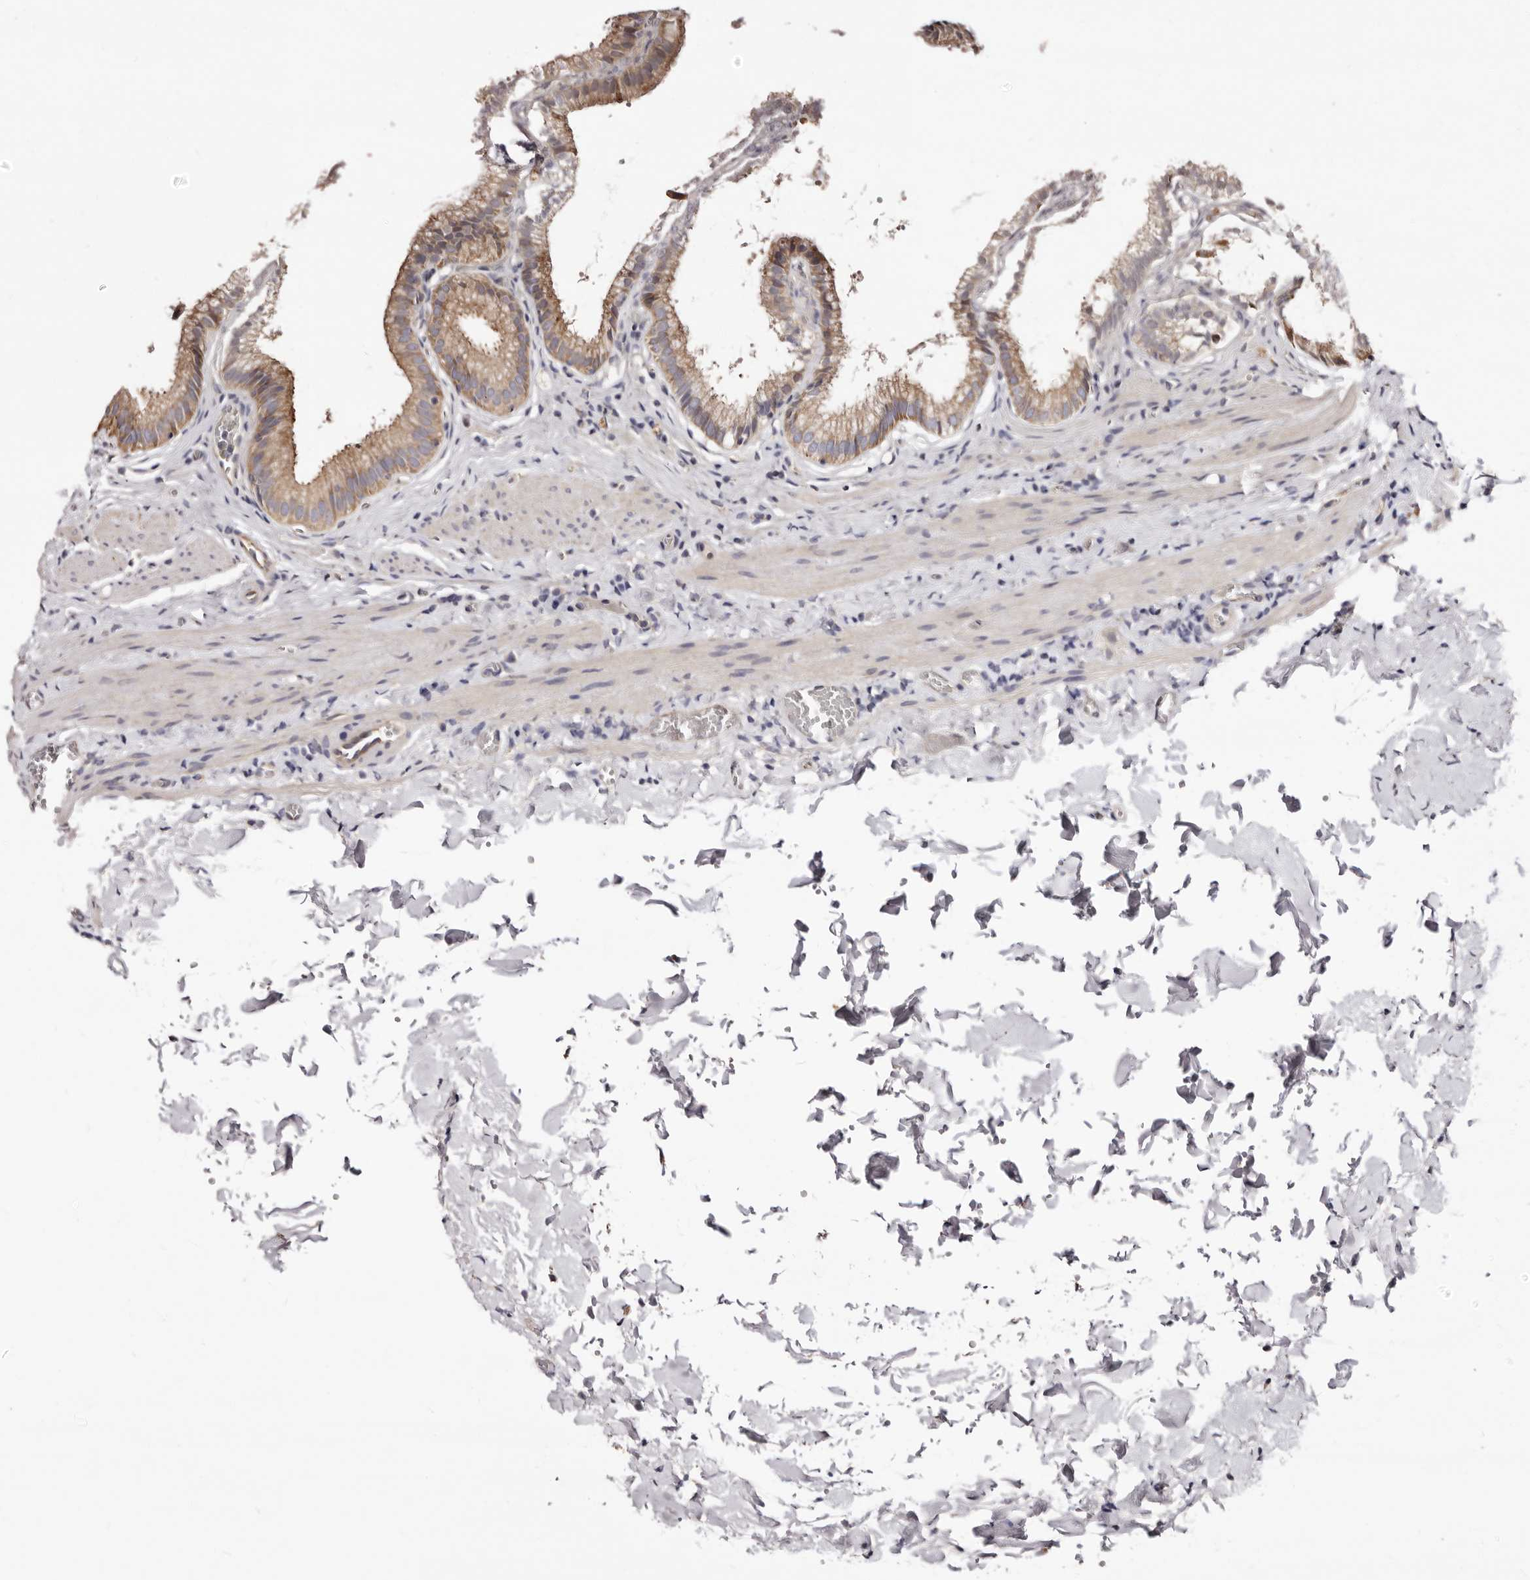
{"staining": {"intensity": "moderate", "quantity": ">75%", "location": "cytoplasmic/membranous"}, "tissue": "gallbladder", "cell_type": "Glandular cells", "image_type": "normal", "snomed": [{"axis": "morphology", "description": "Normal tissue, NOS"}, {"axis": "topography", "description": "Gallbladder"}], "caption": "Protein staining of benign gallbladder demonstrates moderate cytoplasmic/membranous expression in about >75% of glandular cells.", "gene": "LUZP1", "patient": {"sex": "male", "age": 38}}